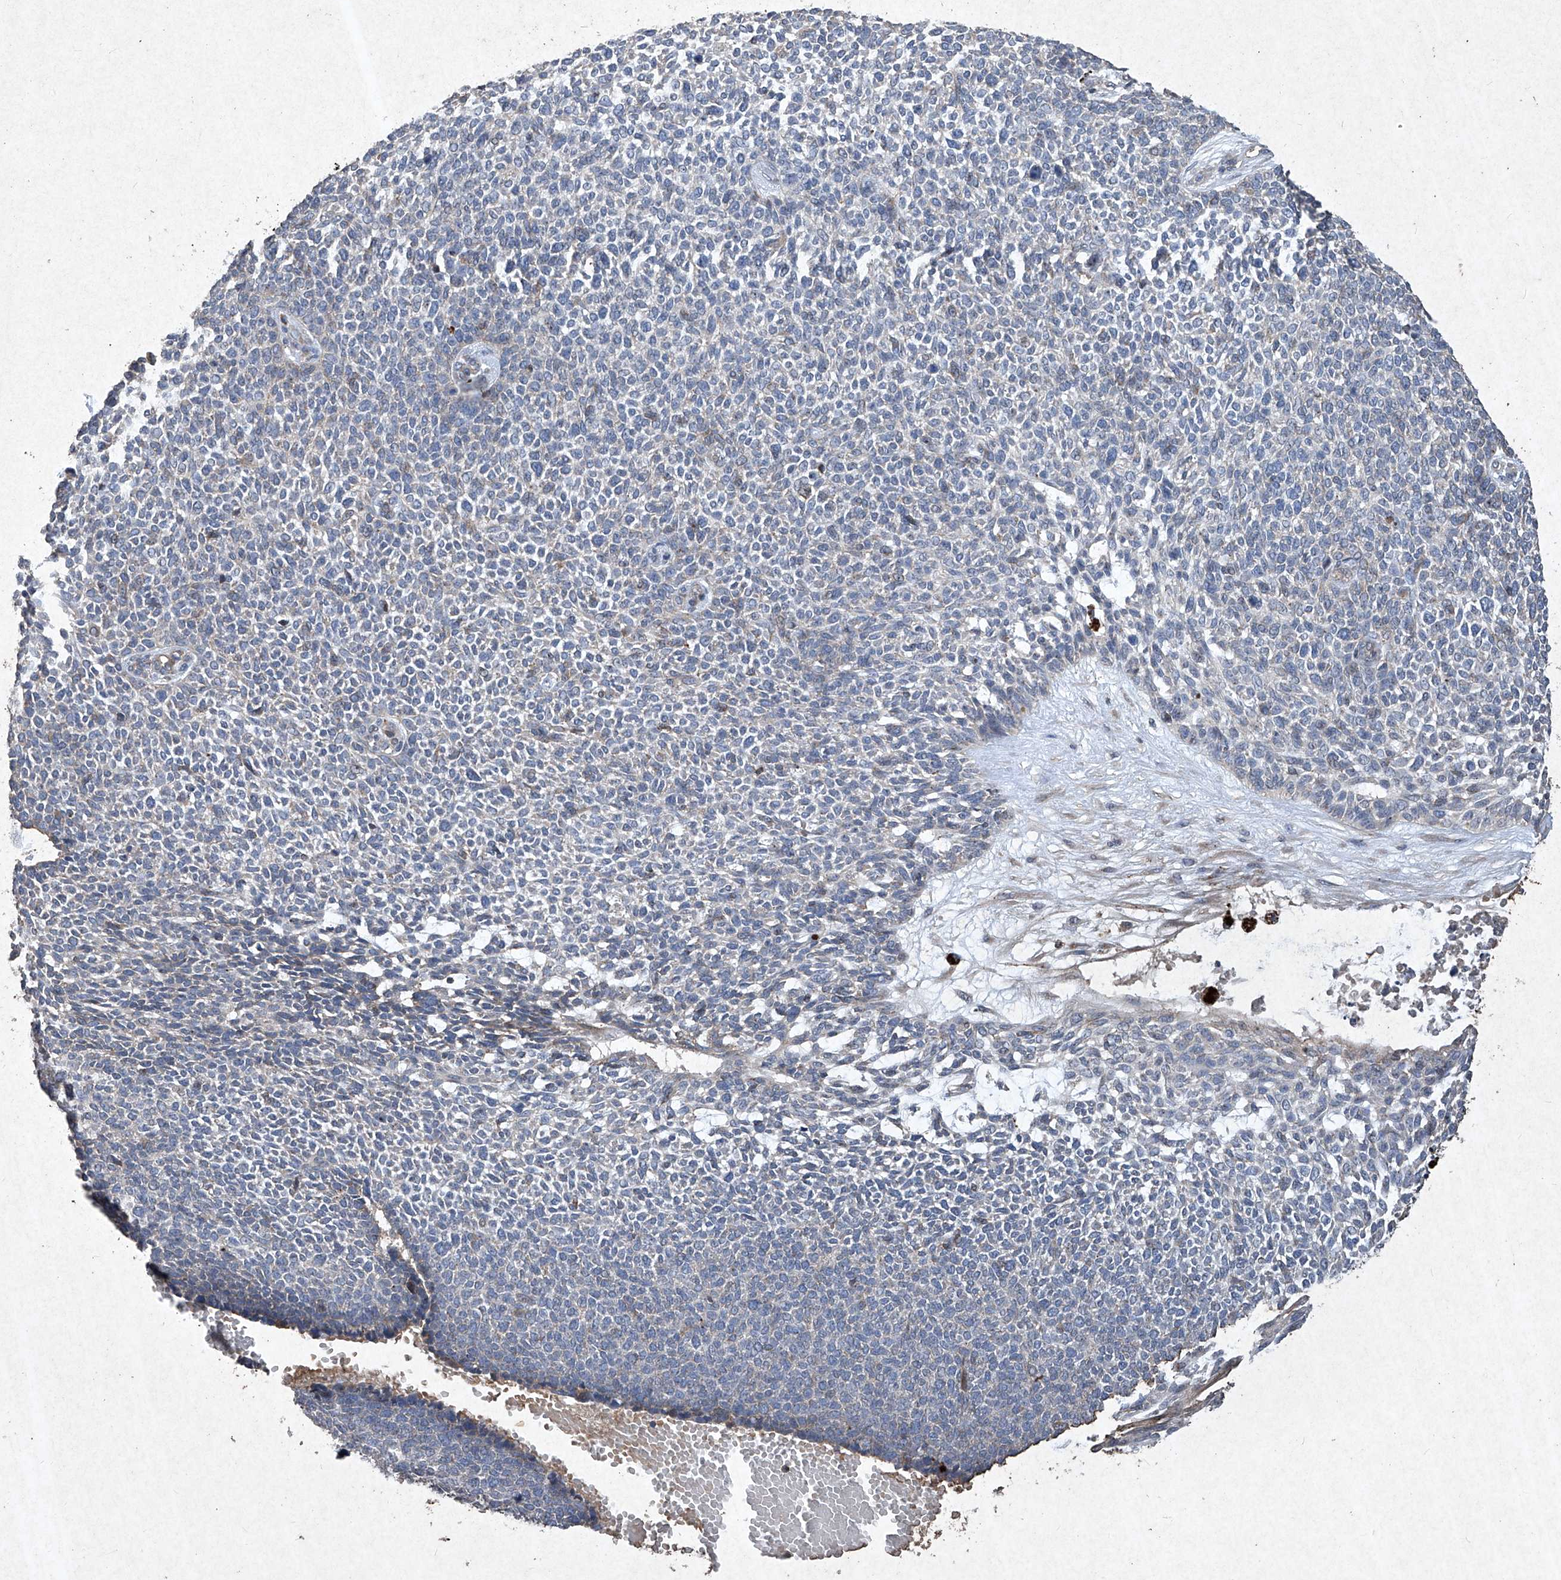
{"staining": {"intensity": "weak", "quantity": "<25%", "location": "cytoplasmic/membranous"}, "tissue": "skin cancer", "cell_type": "Tumor cells", "image_type": "cancer", "snomed": [{"axis": "morphology", "description": "Basal cell carcinoma"}, {"axis": "topography", "description": "Skin"}], "caption": "This is a image of immunohistochemistry (IHC) staining of skin cancer, which shows no positivity in tumor cells. (Brightfield microscopy of DAB (3,3'-diaminobenzidine) immunohistochemistry at high magnification).", "gene": "MED16", "patient": {"sex": "female", "age": 84}}